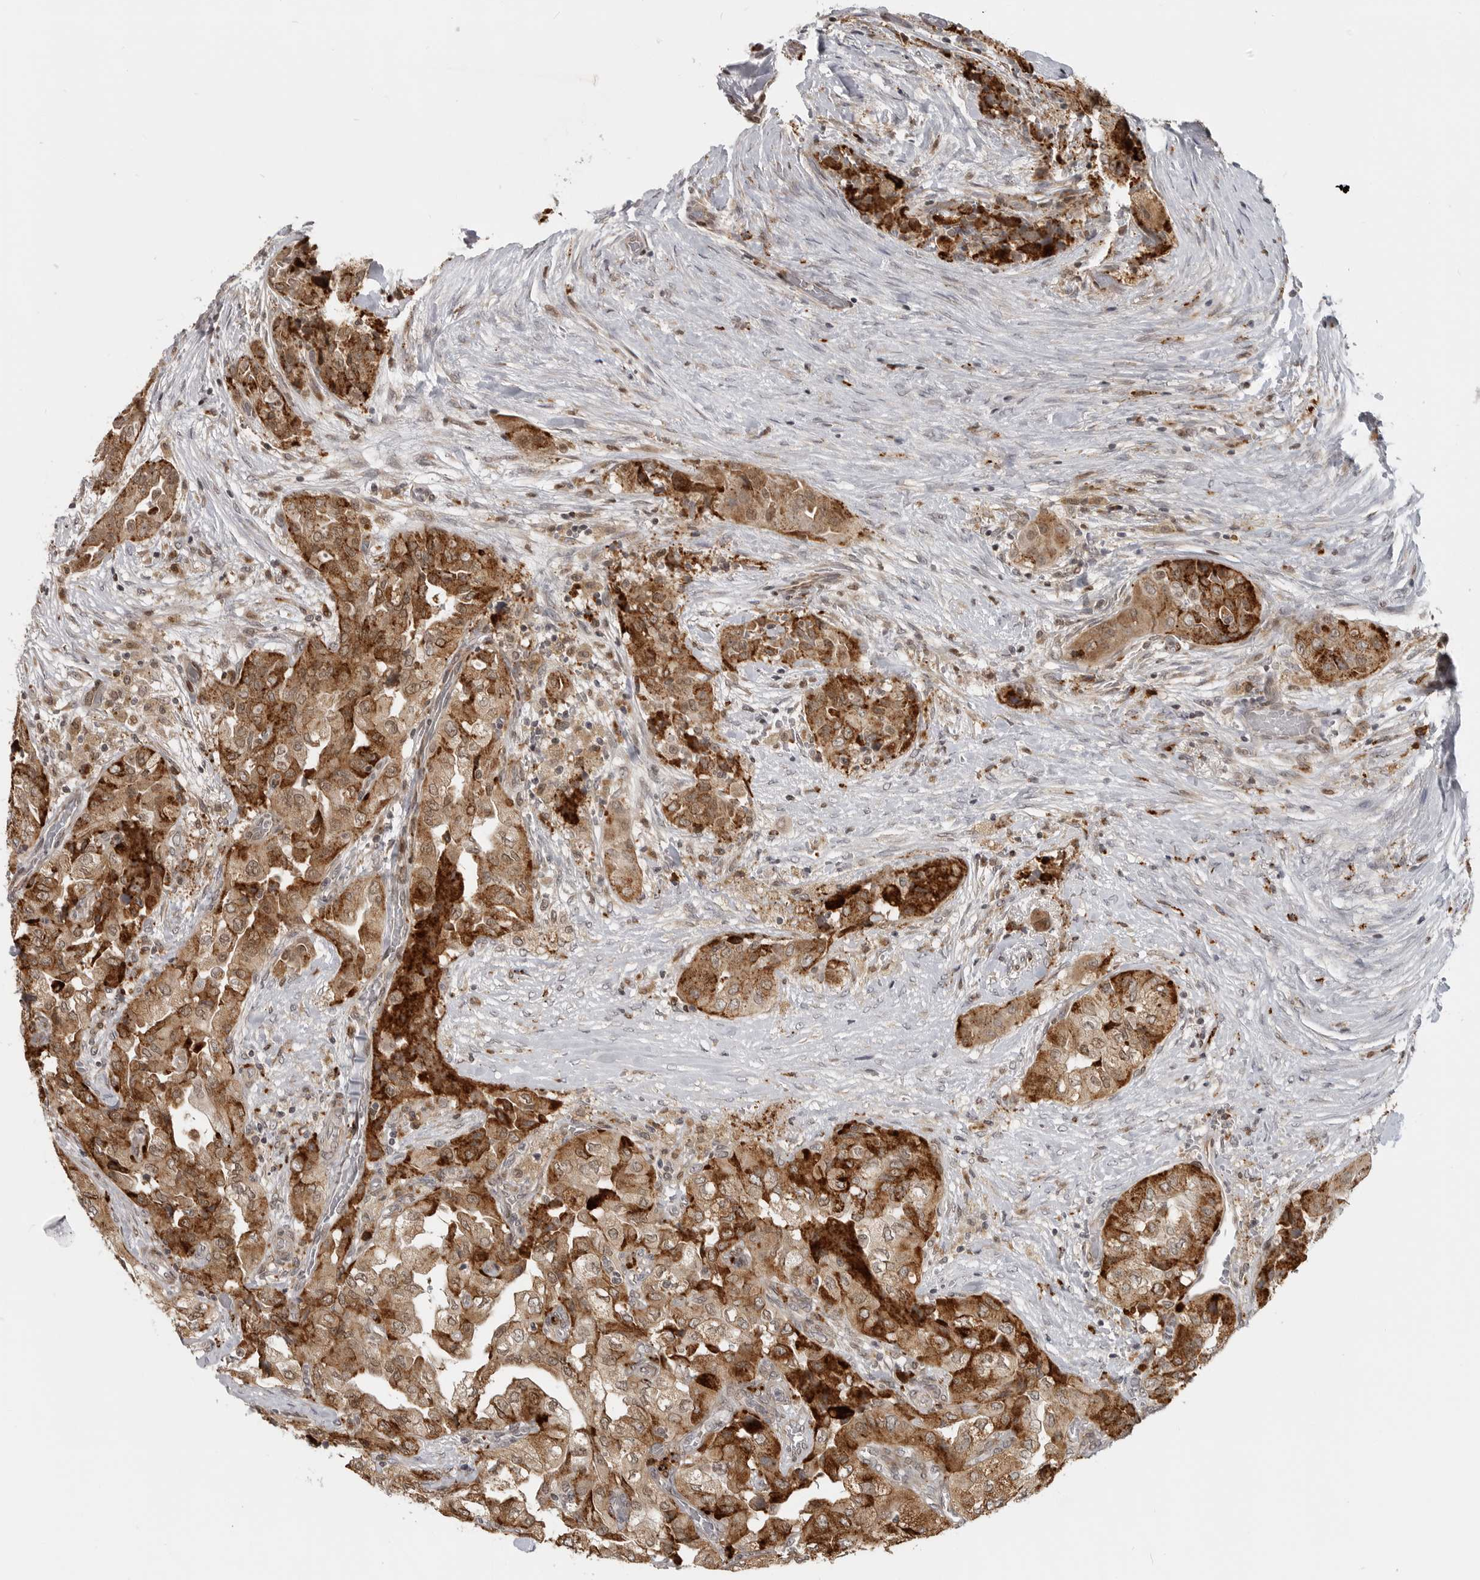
{"staining": {"intensity": "strong", "quantity": ">75%", "location": "cytoplasmic/membranous,nuclear"}, "tissue": "thyroid cancer", "cell_type": "Tumor cells", "image_type": "cancer", "snomed": [{"axis": "morphology", "description": "Papillary adenocarcinoma, NOS"}, {"axis": "topography", "description": "Thyroid gland"}], "caption": "Protein staining of papillary adenocarcinoma (thyroid) tissue displays strong cytoplasmic/membranous and nuclear positivity in approximately >75% of tumor cells. (brown staining indicates protein expression, while blue staining denotes nuclei).", "gene": "CEP295NL", "patient": {"sex": "female", "age": 59}}